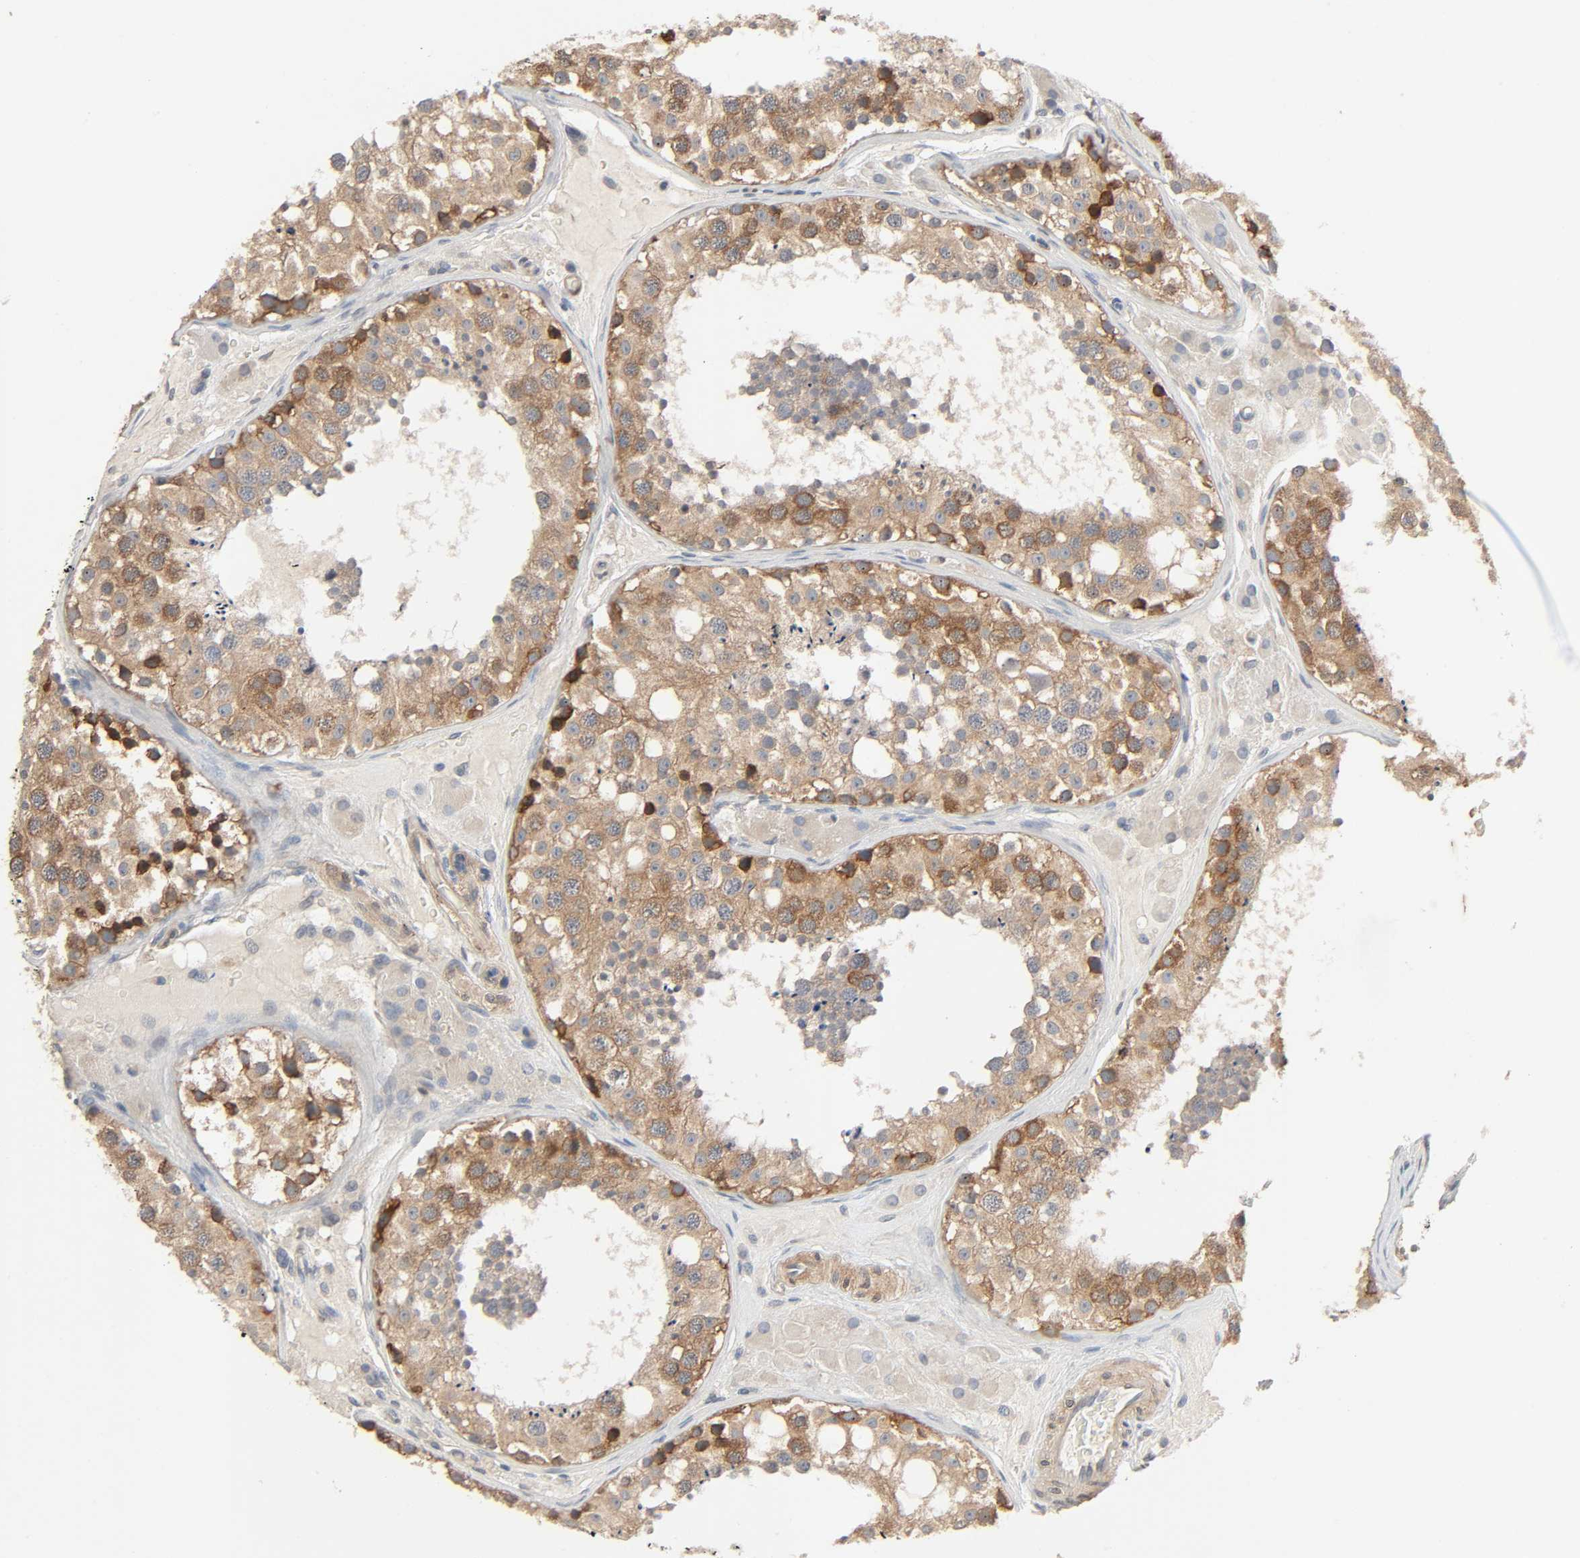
{"staining": {"intensity": "moderate", "quantity": "25%-75%", "location": "cytoplasmic/membranous"}, "tissue": "testis", "cell_type": "Cells in seminiferous ducts", "image_type": "normal", "snomed": [{"axis": "morphology", "description": "Normal tissue, NOS"}, {"axis": "topography", "description": "Testis"}], "caption": "Immunohistochemical staining of unremarkable testis displays moderate cytoplasmic/membranous protein staining in about 25%-75% of cells in seminiferous ducts. (brown staining indicates protein expression, while blue staining denotes nuclei).", "gene": "PTK2", "patient": {"sex": "male", "age": 26}}